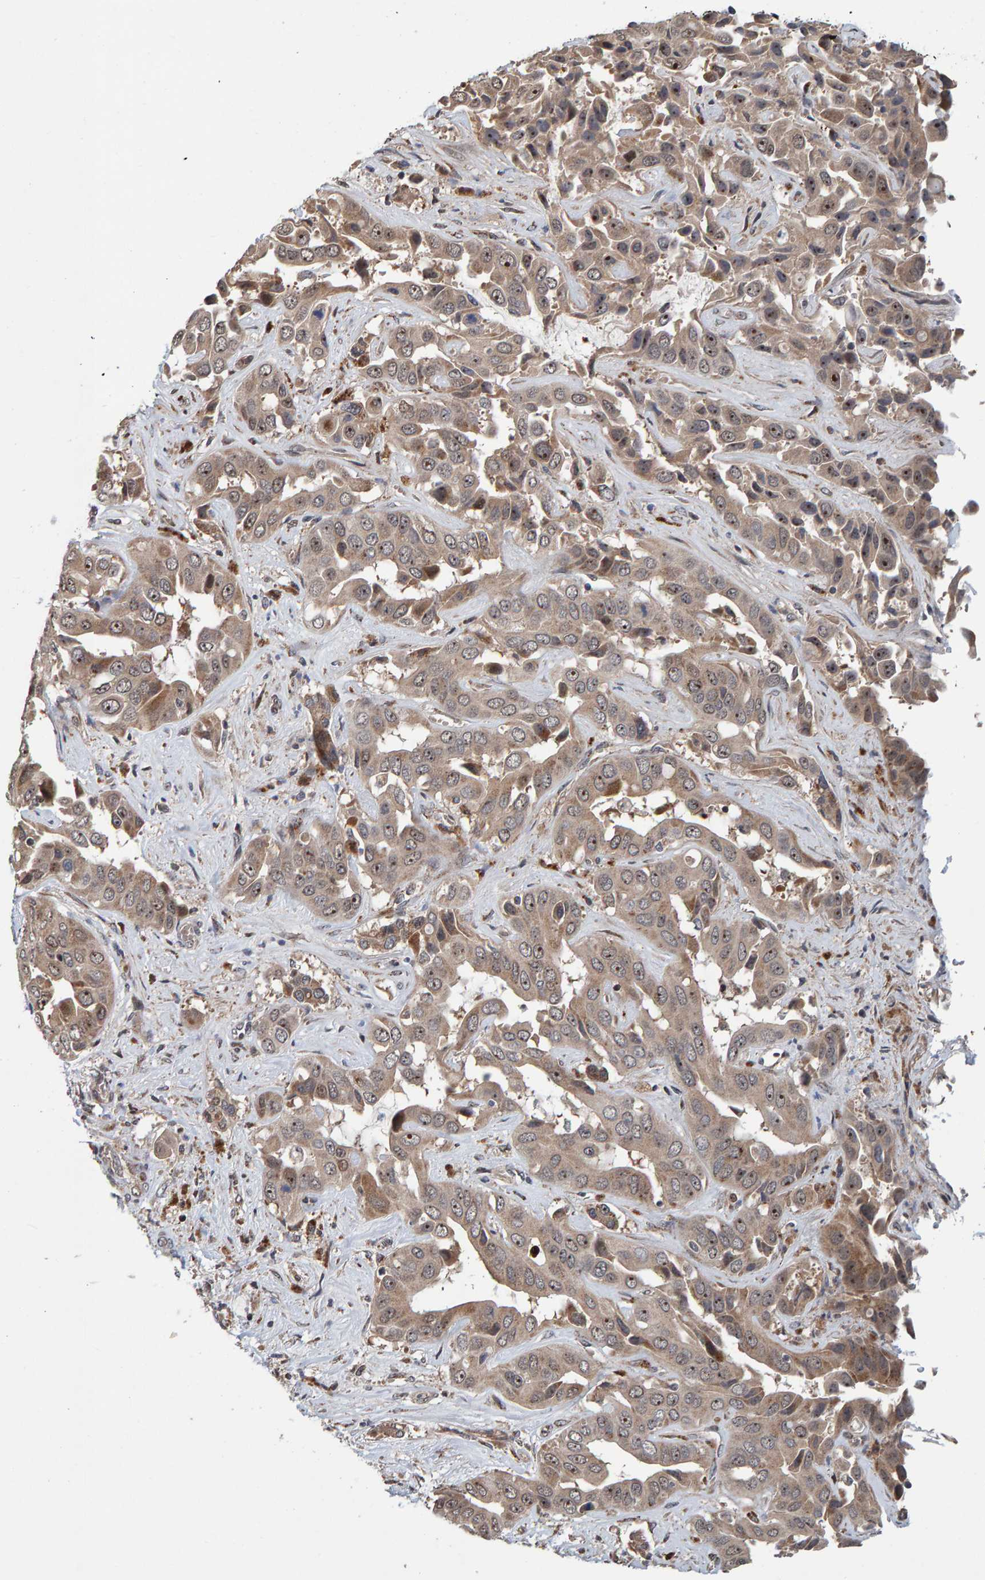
{"staining": {"intensity": "weak", "quantity": ">75%", "location": "cytoplasmic/membranous,nuclear"}, "tissue": "liver cancer", "cell_type": "Tumor cells", "image_type": "cancer", "snomed": [{"axis": "morphology", "description": "Cholangiocarcinoma"}, {"axis": "topography", "description": "Liver"}], "caption": "Immunohistochemical staining of human cholangiocarcinoma (liver) demonstrates low levels of weak cytoplasmic/membranous and nuclear protein staining in about >75% of tumor cells.", "gene": "CCDC25", "patient": {"sex": "female", "age": 52}}